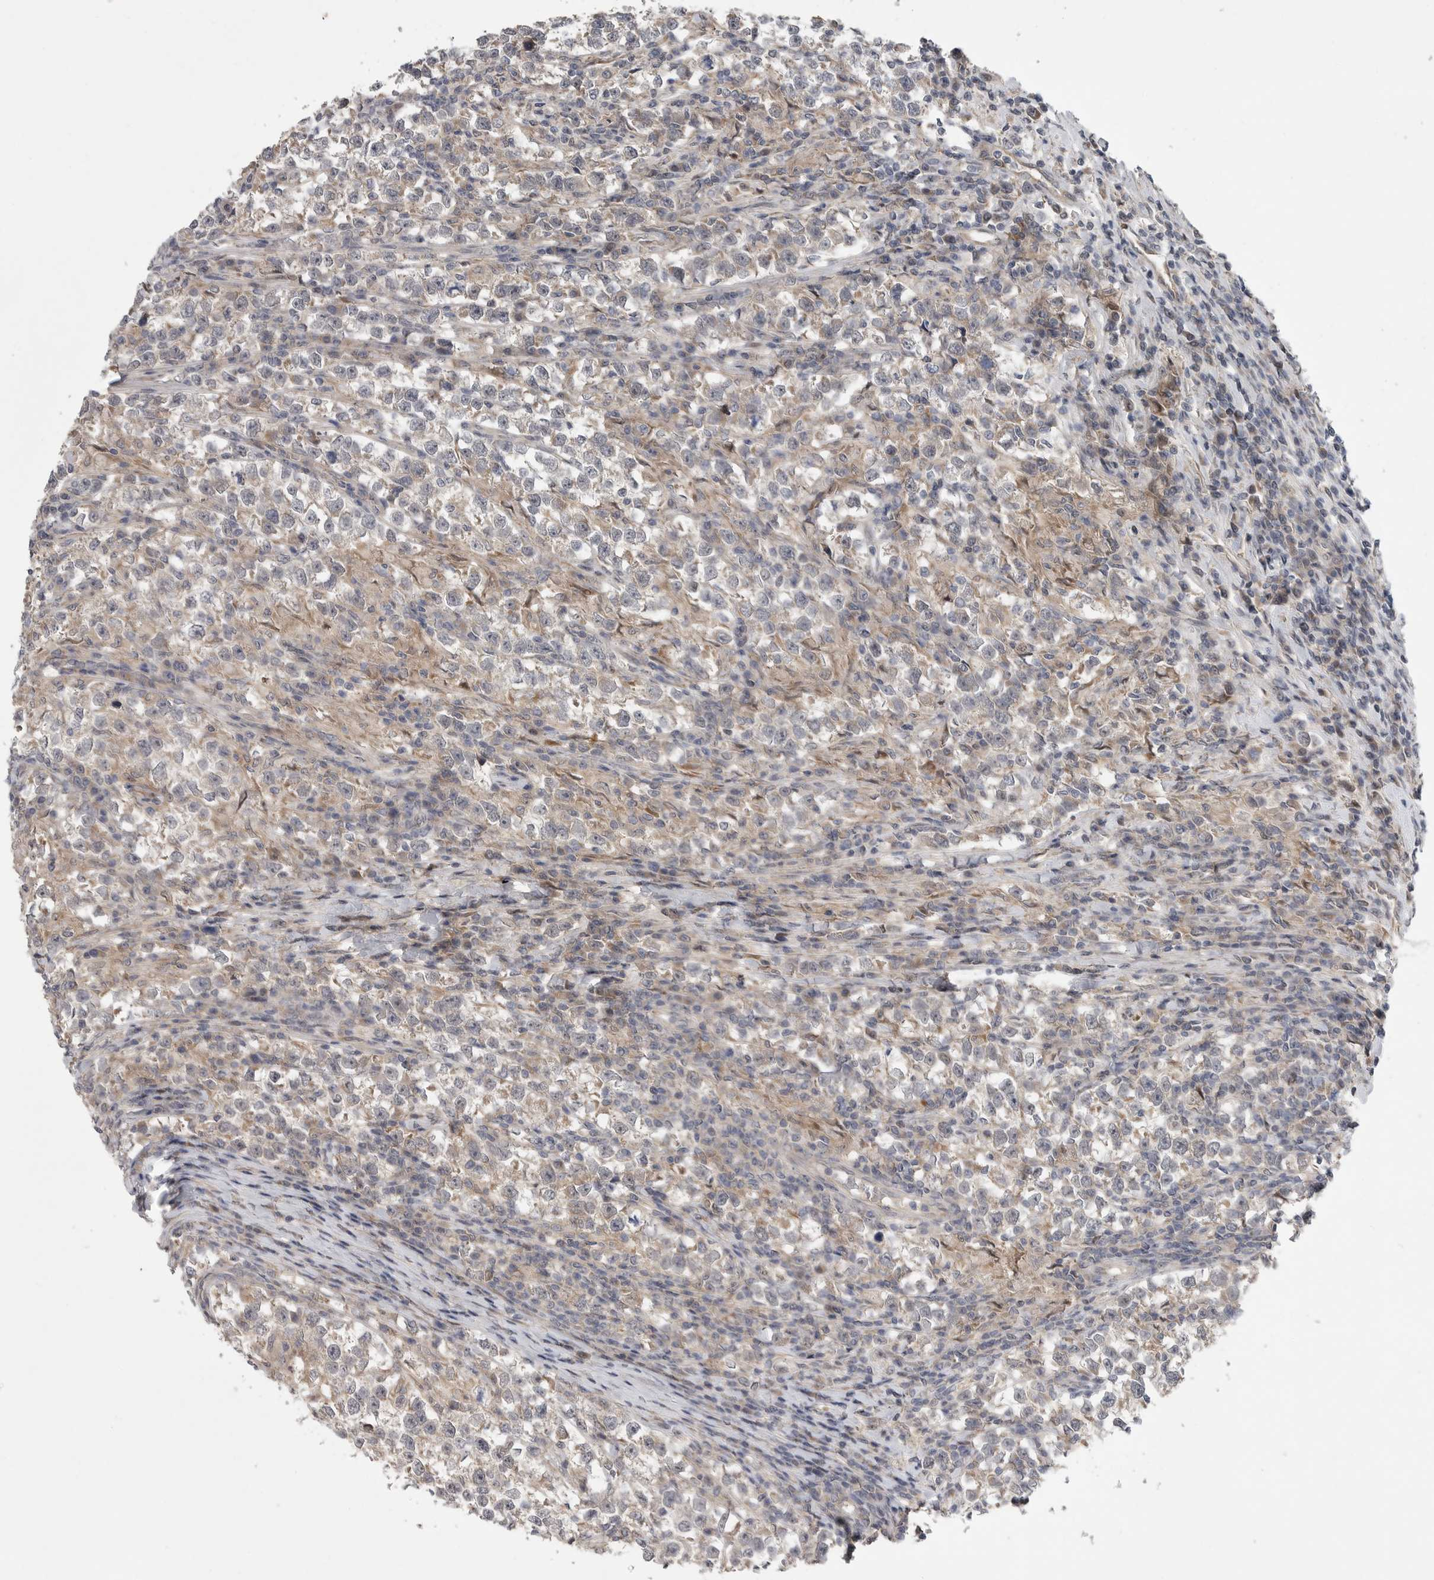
{"staining": {"intensity": "weak", "quantity": "25%-75%", "location": "cytoplasmic/membranous"}, "tissue": "testis cancer", "cell_type": "Tumor cells", "image_type": "cancer", "snomed": [{"axis": "morphology", "description": "Normal tissue, NOS"}, {"axis": "morphology", "description": "Seminoma, NOS"}, {"axis": "topography", "description": "Testis"}], "caption": "Tumor cells show weak cytoplasmic/membranous positivity in about 25%-75% of cells in testis cancer.", "gene": "FBXO43", "patient": {"sex": "male", "age": 43}}